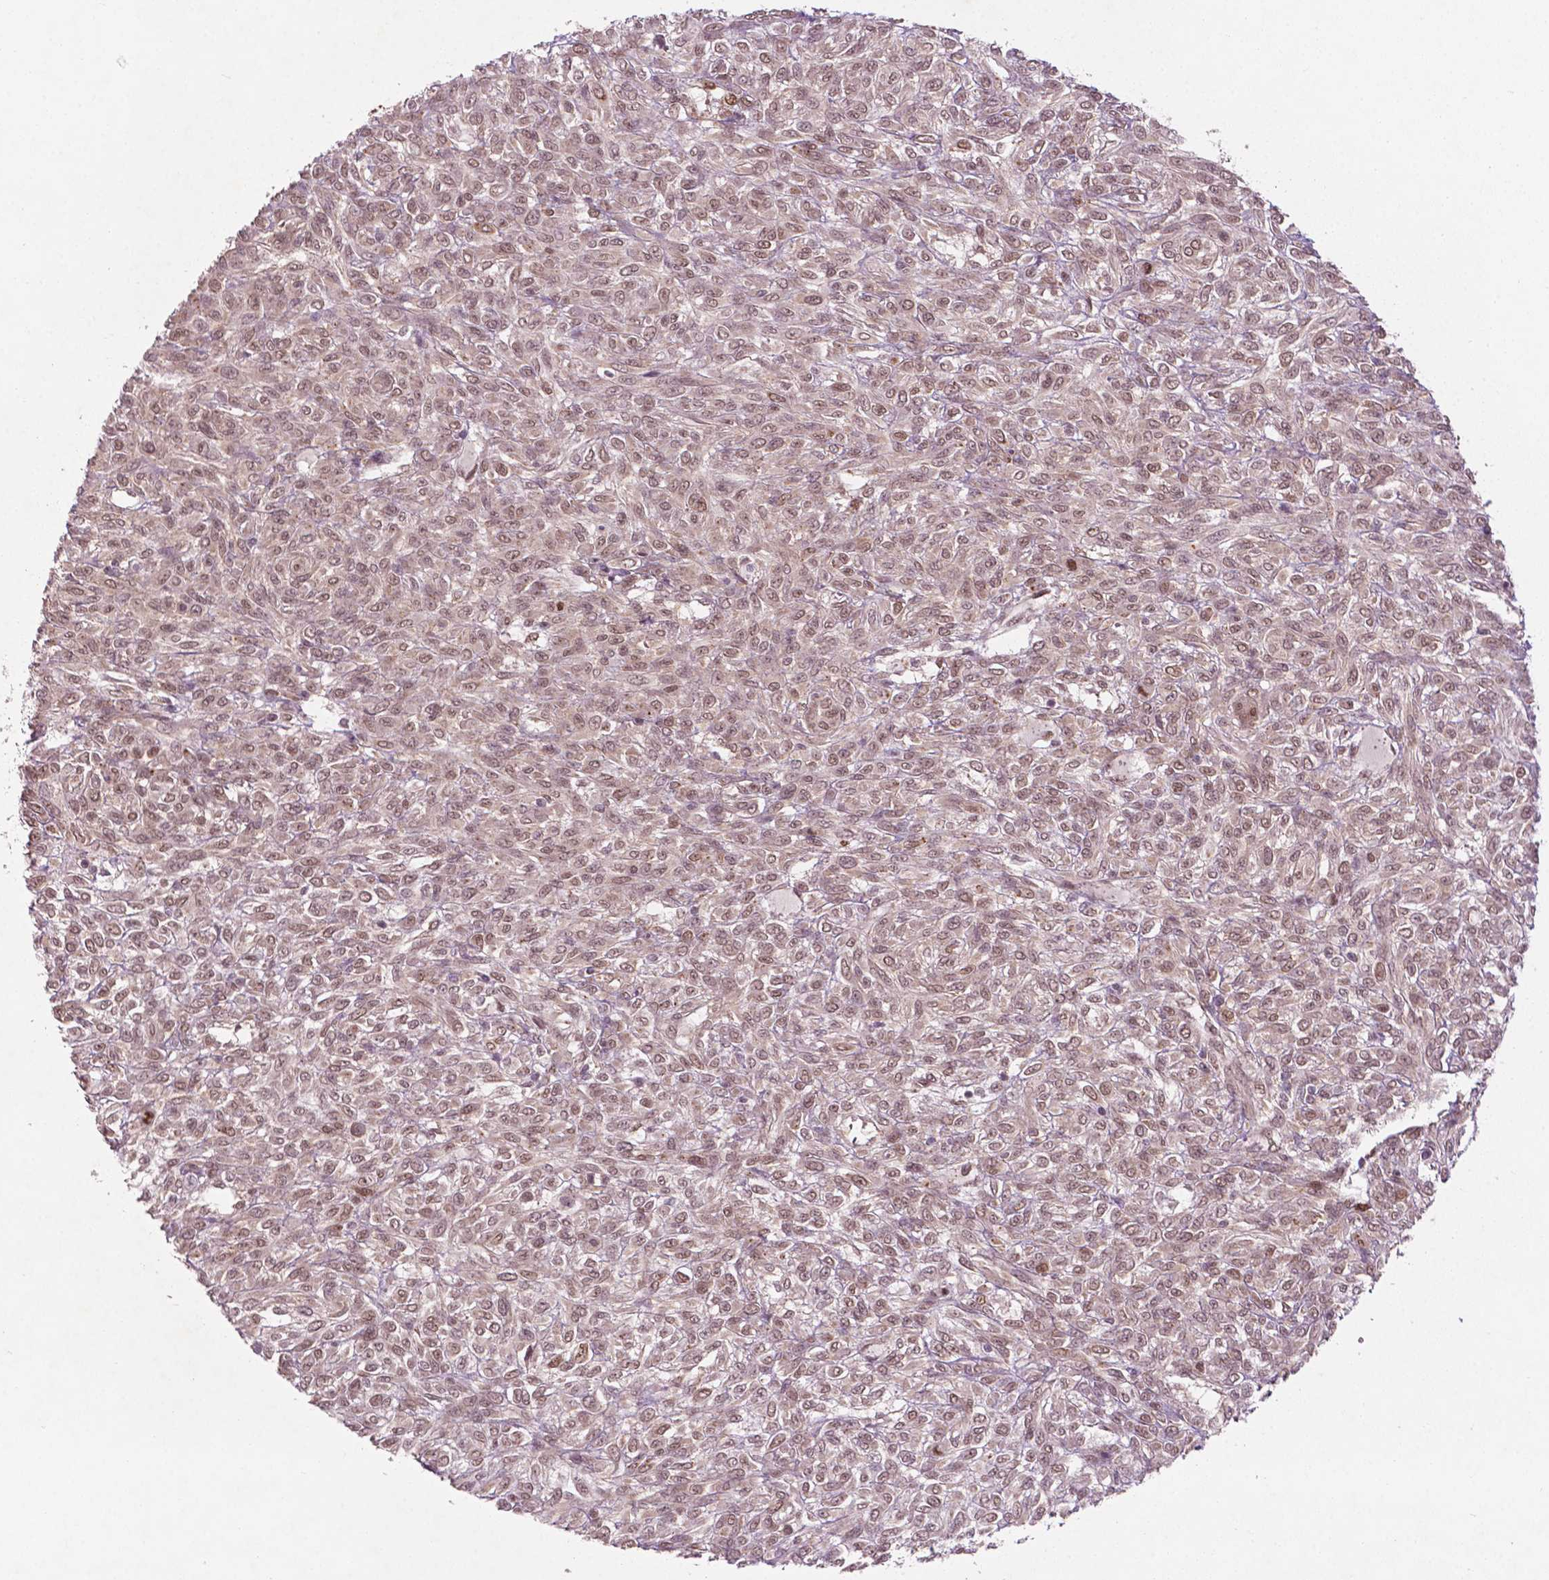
{"staining": {"intensity": "weak", "quantity": ">75%", "location": "cytoplasmic/membranous,nuclear"}, "tissue": "renal cancer", "cell_type": "Tumor cells", "image_type": "cancer", "snomed": [{"axis": "morphology", "description": "Adenocarcinoma, NOS"}, {"axis": "topography", "description": "Kidney"}], "caption": "Immunohistochemistry (IHC) histopathology image of human renal cancer (adenocarcinoma) stained for a protein (brown), which demonstrates low levels of weak cytoplasmic/membranous and nuclear positivity in approximately >75% of tumor cells.", "gene": "NFAT5", "patient": {"sex": "male", "age": 58}}